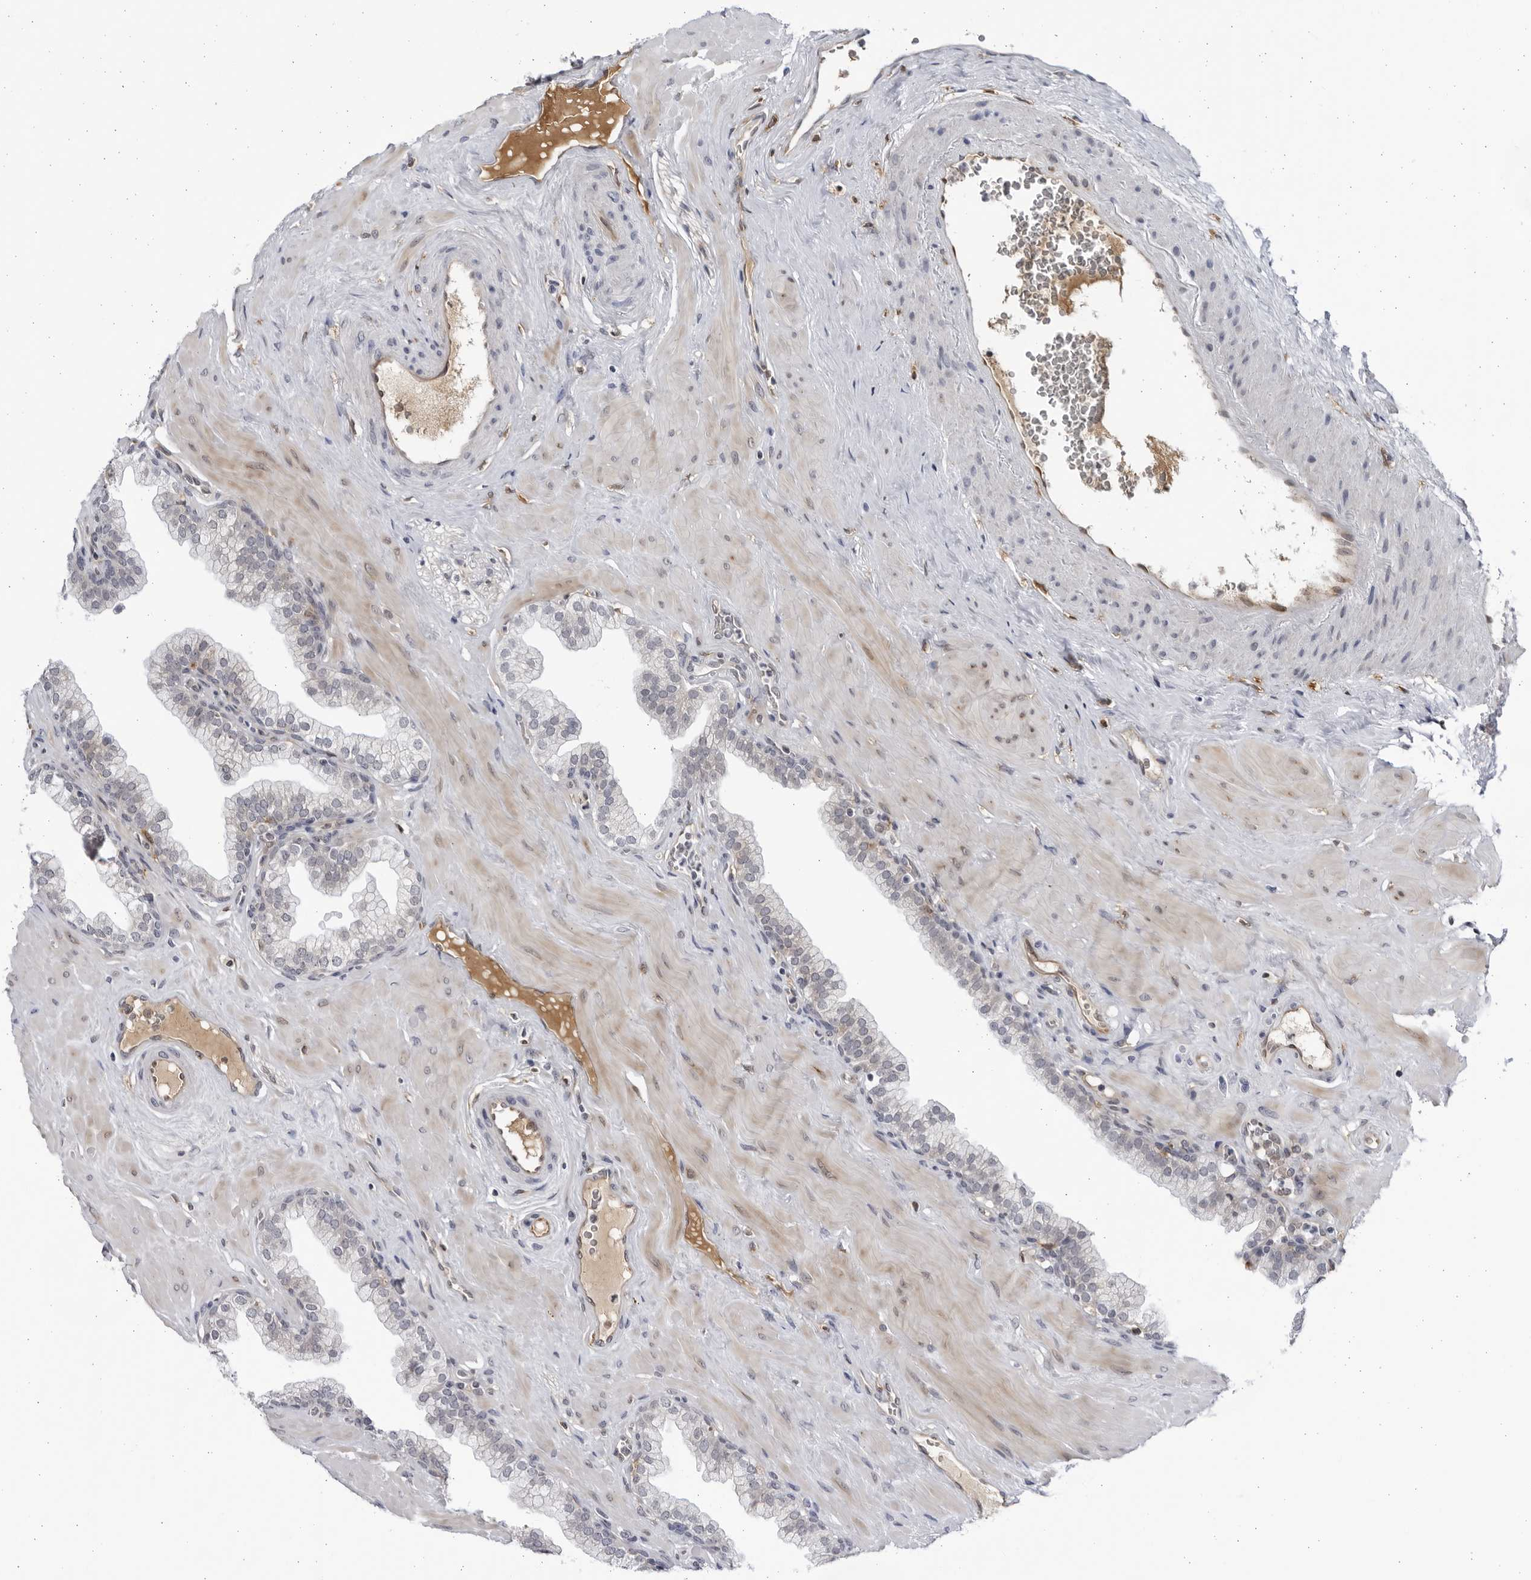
{"staining": {"intensity": "negative", "quantity": "none", "location": "none"}, "tissue": "prostate", "cell_type": "Glandular cells", "image_type": "normal", "snomed": [{"axis": "morphology", "description": "Normal tissue, NOS"}, {"axis": "morphology", "description": "Urothelial carcinoma, Low grade"}, {"axis": "topography", "description": "Urinary bladder"}, {"axis": "topography", "description": "Prostate"}], "caption": "Immunohistochemistry image of normal prostate stained for a protein (brown), which displays no expression in glandular cells.", "gene": "BMP2K", "patient": {"sex": "male", "age": 60}}